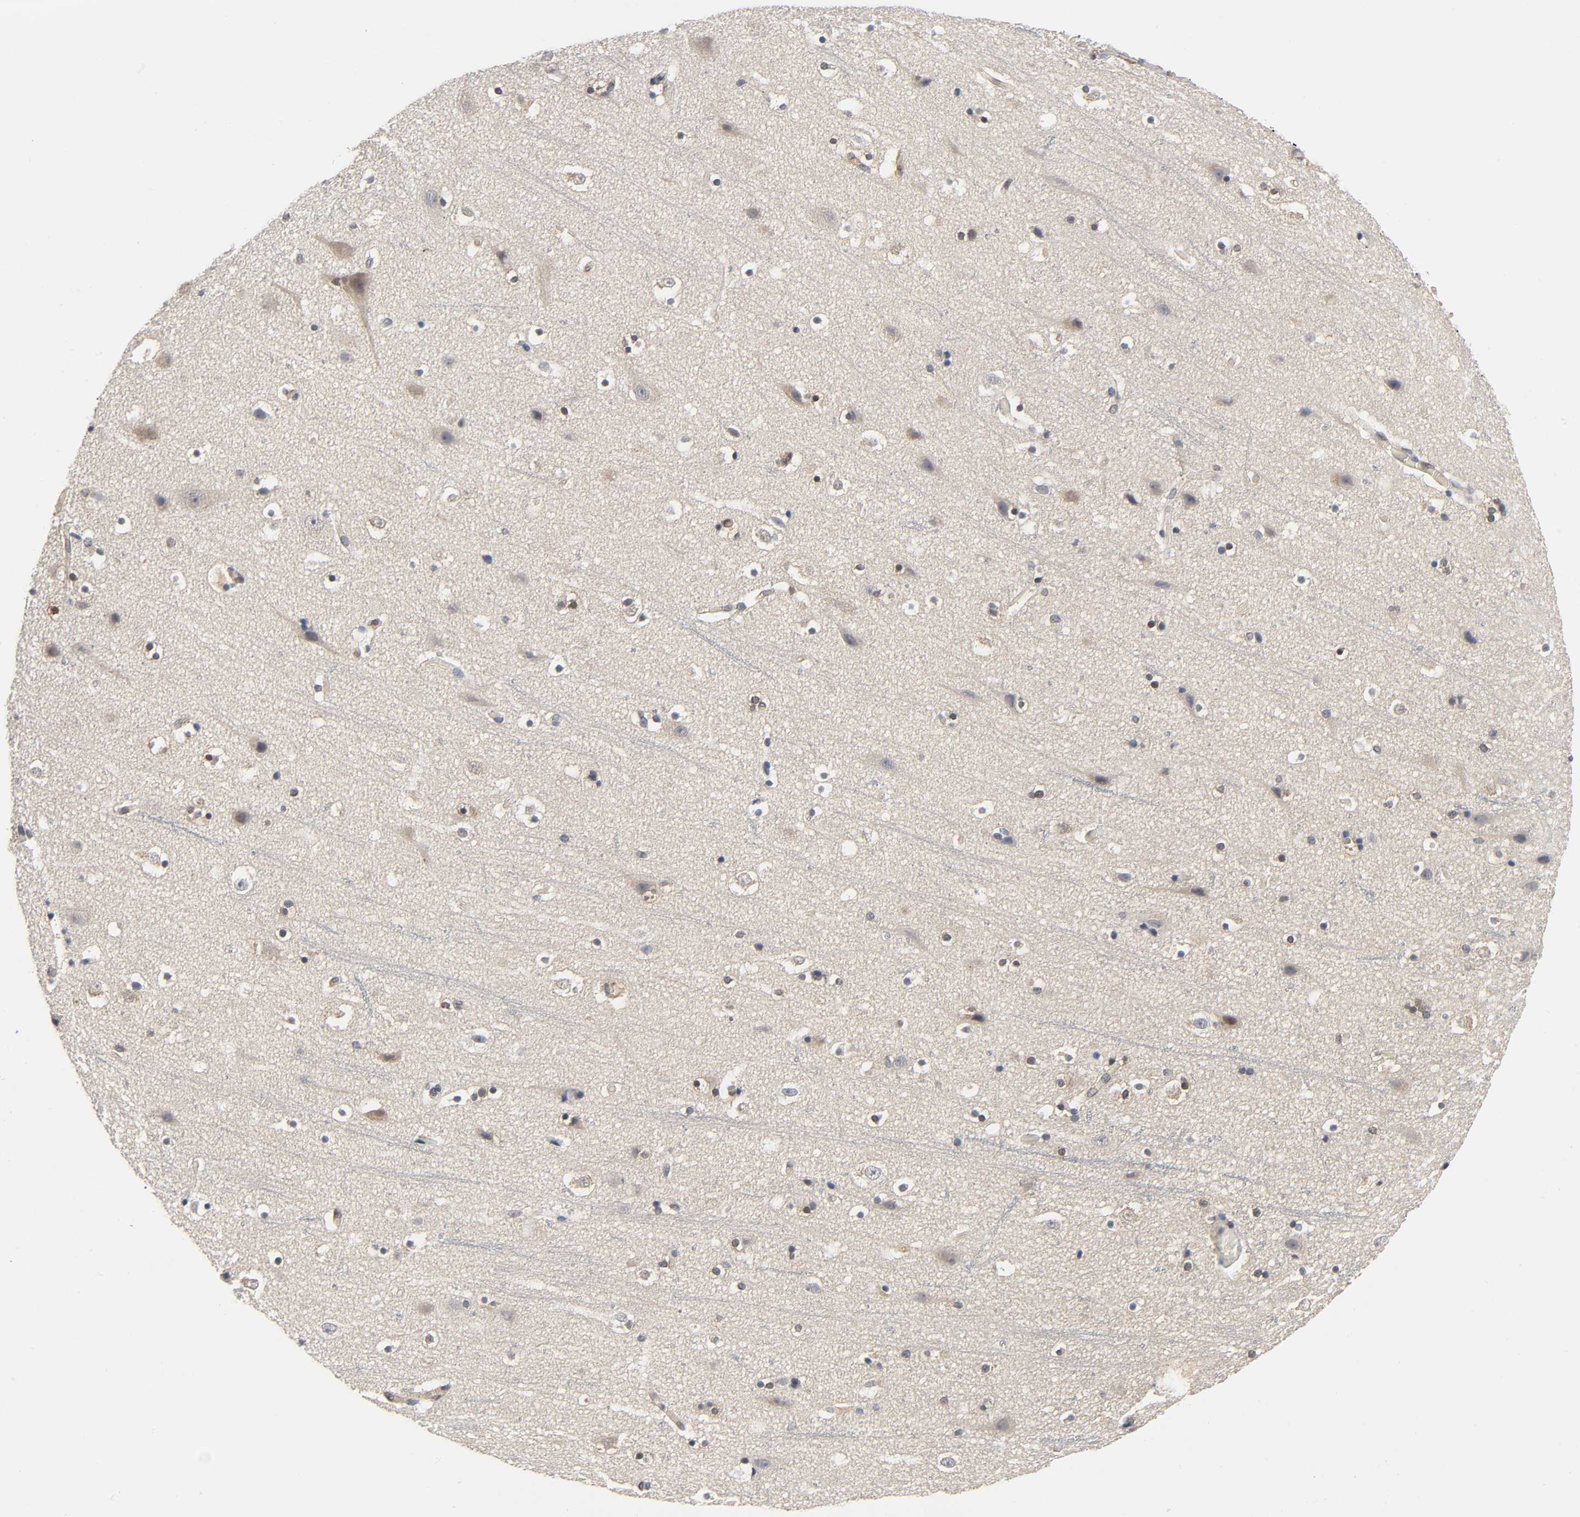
{"staining": {"intensity": "moderate", "quantity": "25%-75%", "location": "cytoplasmic/membranous"}, "tissue": "cerebral cortex", "cell_type": "Endothelial cells", "image_type": "normal", "snomed": [{"axis": "morphology", "description": "Normal tissue, NOS"}, {"axis": "topography", "description": "Cerebral cortex"}], "caption": "Protein staining reveals moderate cytoplasmic/membranous positivity in about 25%-75% of endothelial cells in benign cerebral cortex.", "gene": "FYN", "patient": {"sex": "male", "age": 45}}